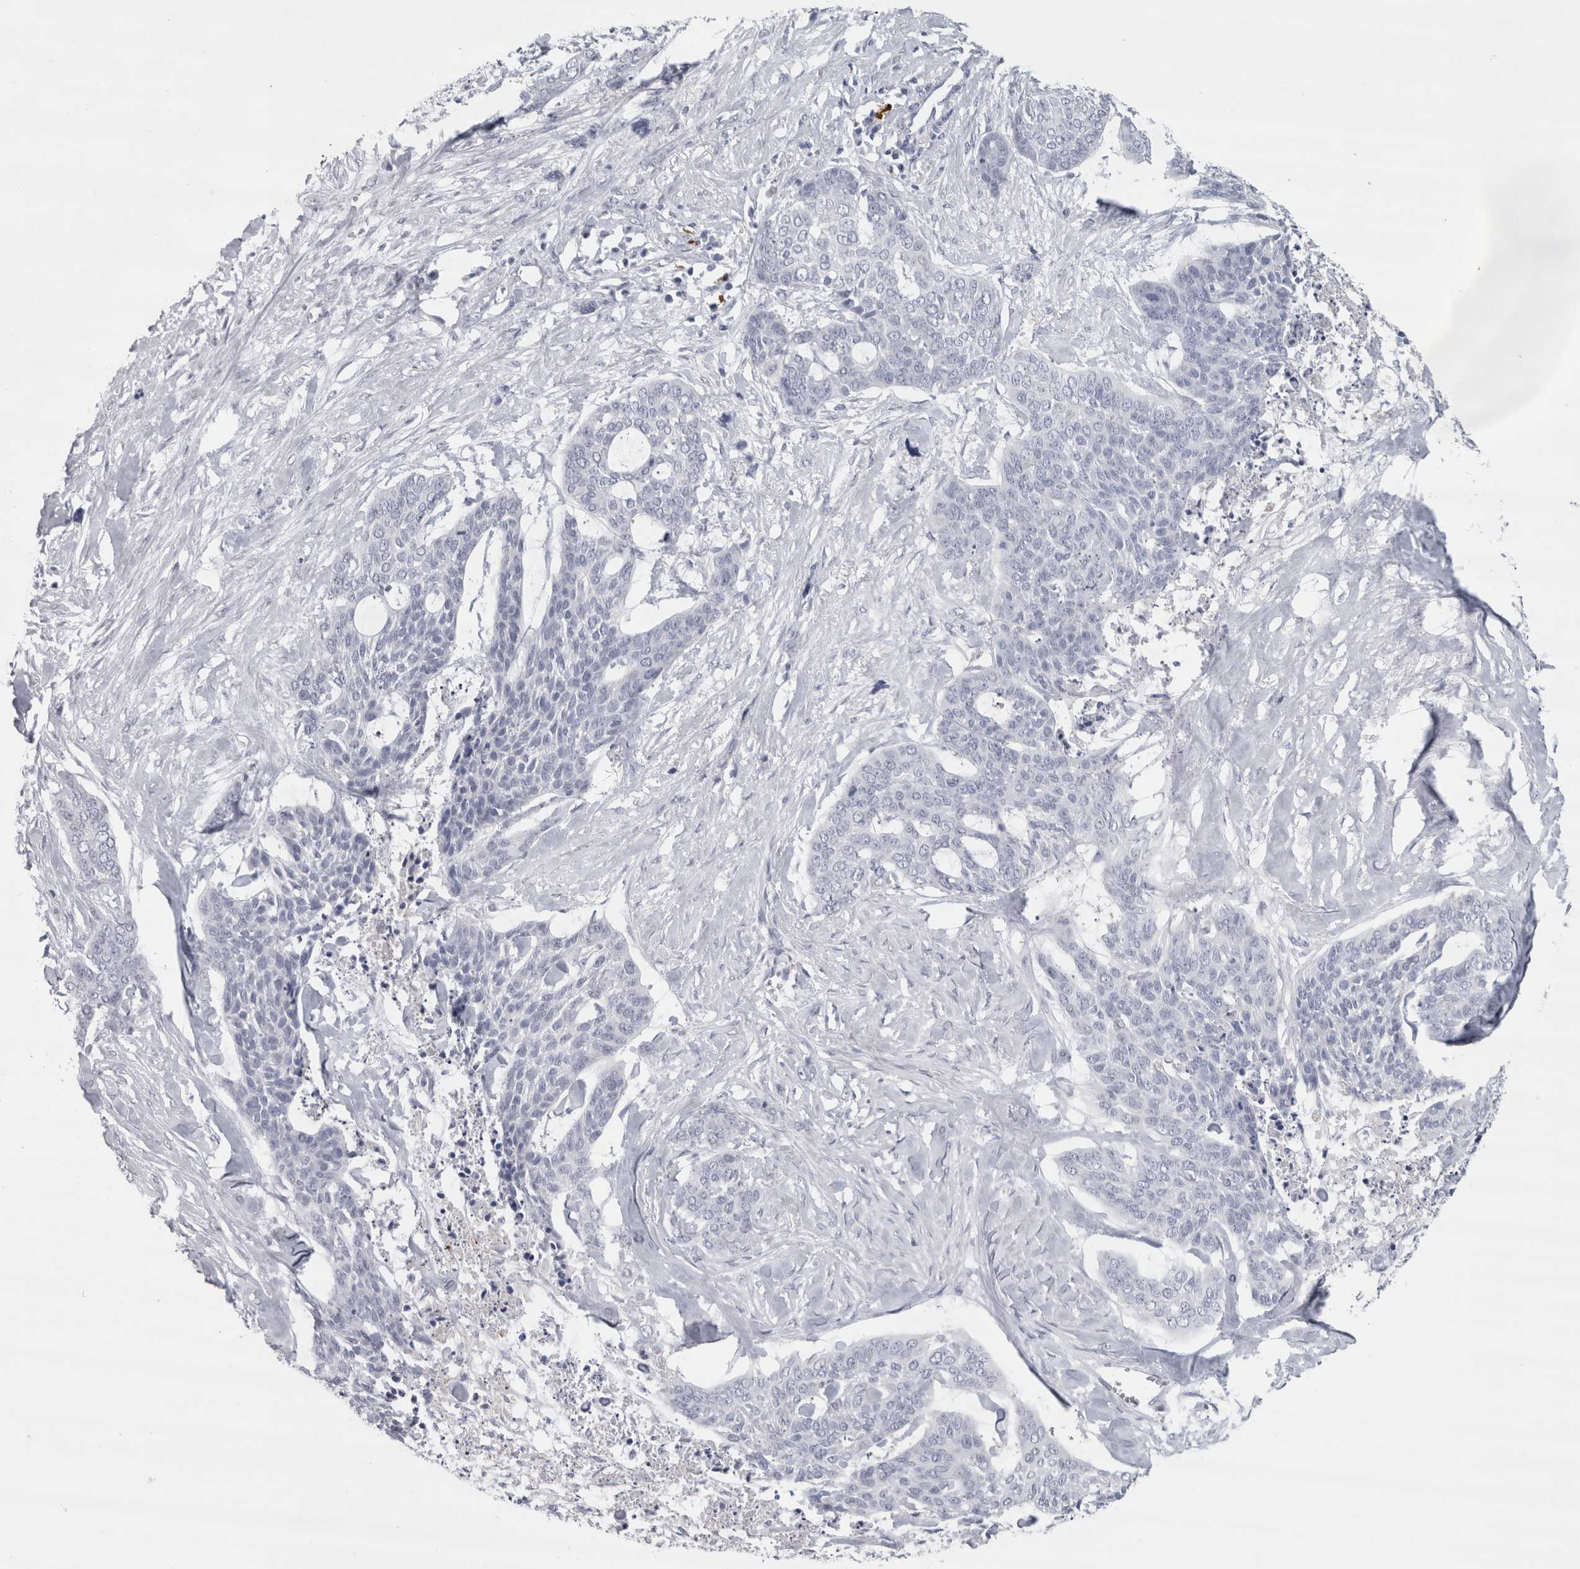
{"staining": {"intensity": "negative", "quantity": "none", "location": "none"}, "tissue": "skin cancer", "cell_type": "Tumor cells", "image_type": "cancer", "snomed": [{"axis": "morphology", "description": "Basal cell carcinoma"}, {"axis": "topography", "description": "Skin"}], "caption": "A micrograph of skin cancer stained for a protein exhibits no brown staining in tumor cells. (DAB (3,3'-diaminobenzidine) IHC with hematoxylin counter stain).", "gene": "CDH17", "patient": {"sex": "female", "age": 64}}